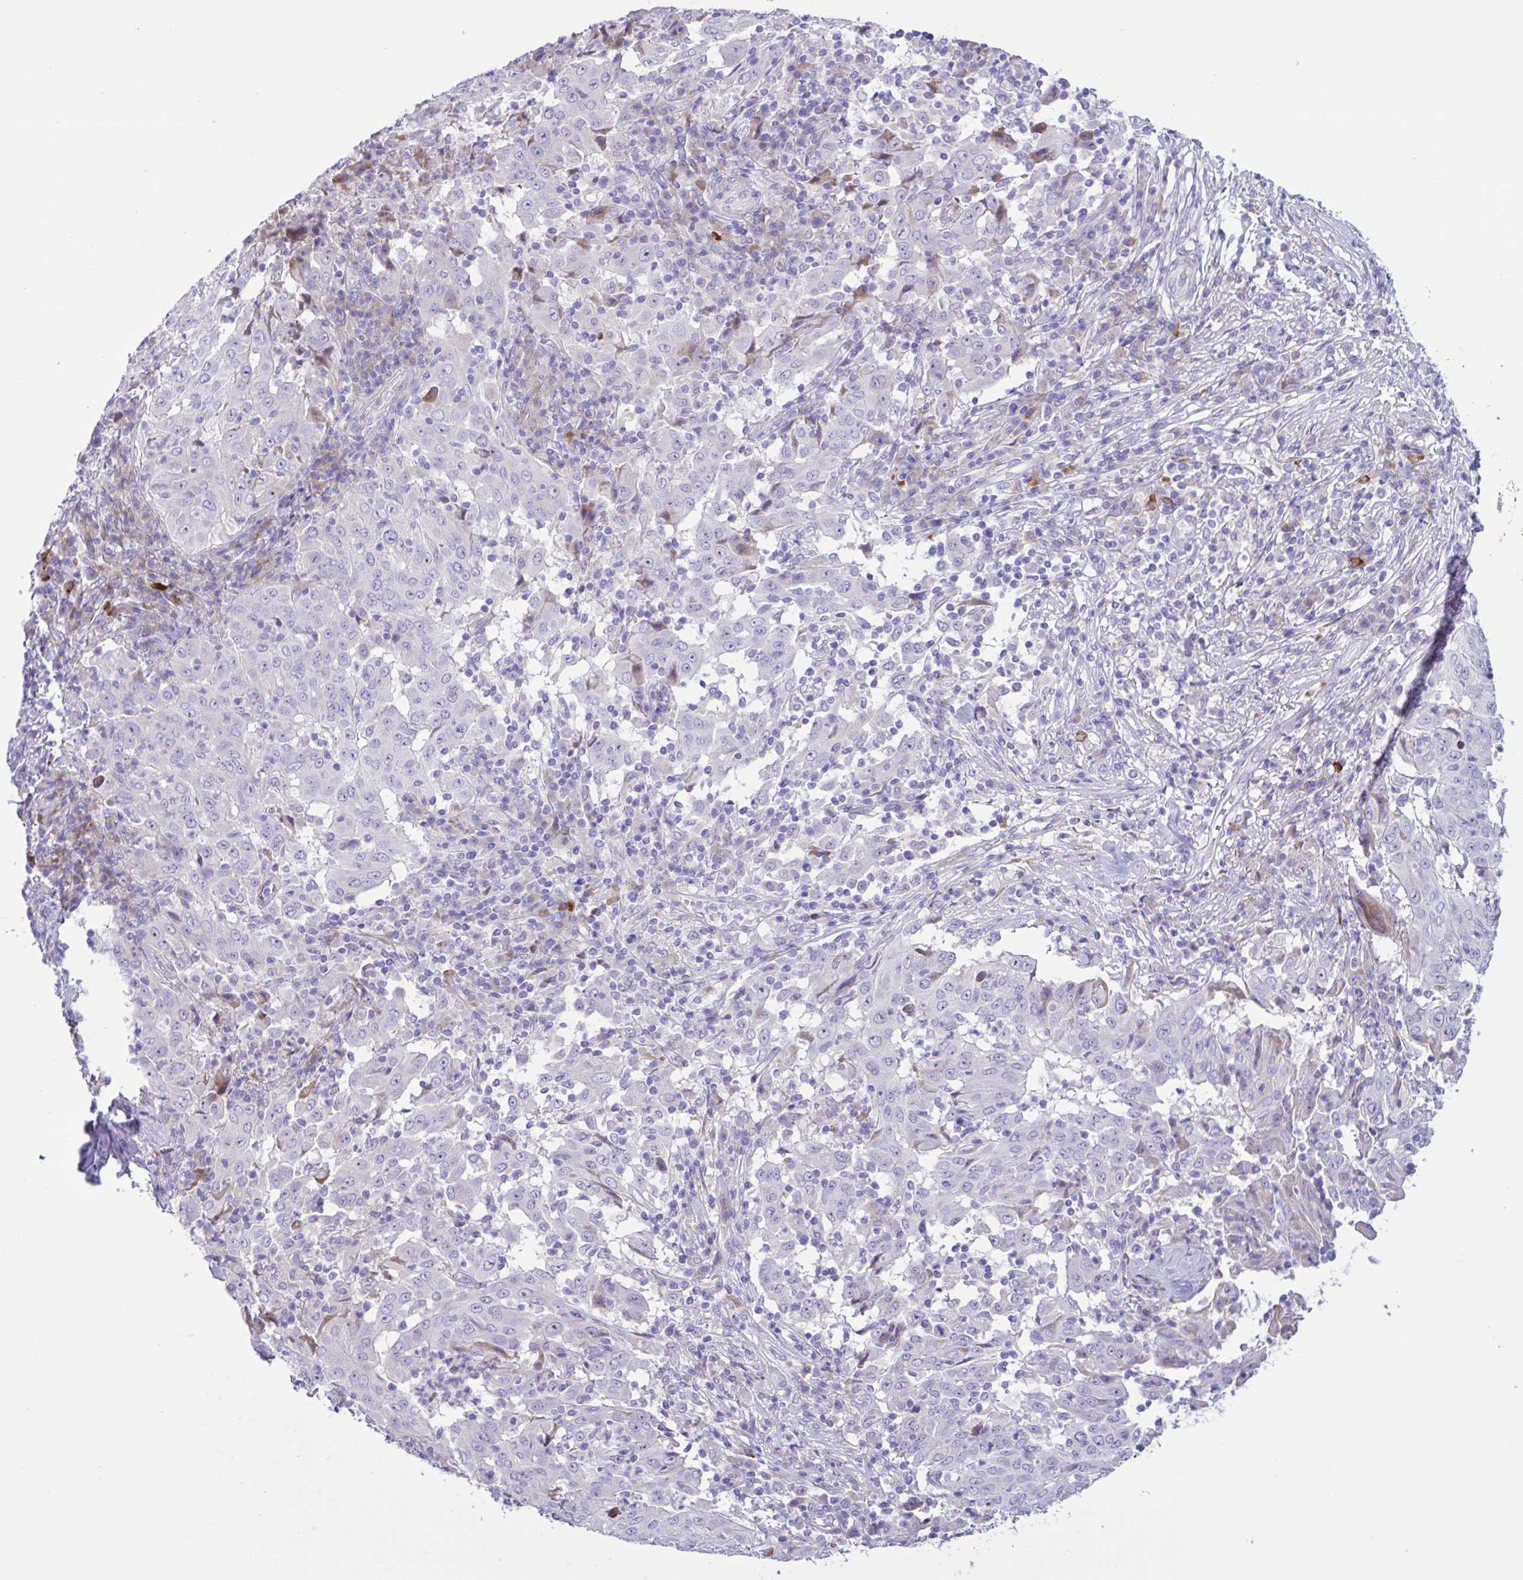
{"staining": {"intensity": "negative", "quantity": "none", "location": "none"}, "tissue": "pancreatic cancer", "cell_type": "Tumor cells", "image_type": "cancer", "snomed": [{"axis": "morphology", "description": "Adenocarcinoma, NOS"}, {"axis": "topography", "description": "Pancreas"}], "caption": "The immunohistochemistry (IHC) photomicrograph has no significant positivity in tumor cells of pancreatic cancer (adenocarcinoma) tissue. (DAB (3,3'-diaminobenzidine) IHC, high magnification).", "gene": "DSC3", "patient": {"sex": "male", "age": 63}}